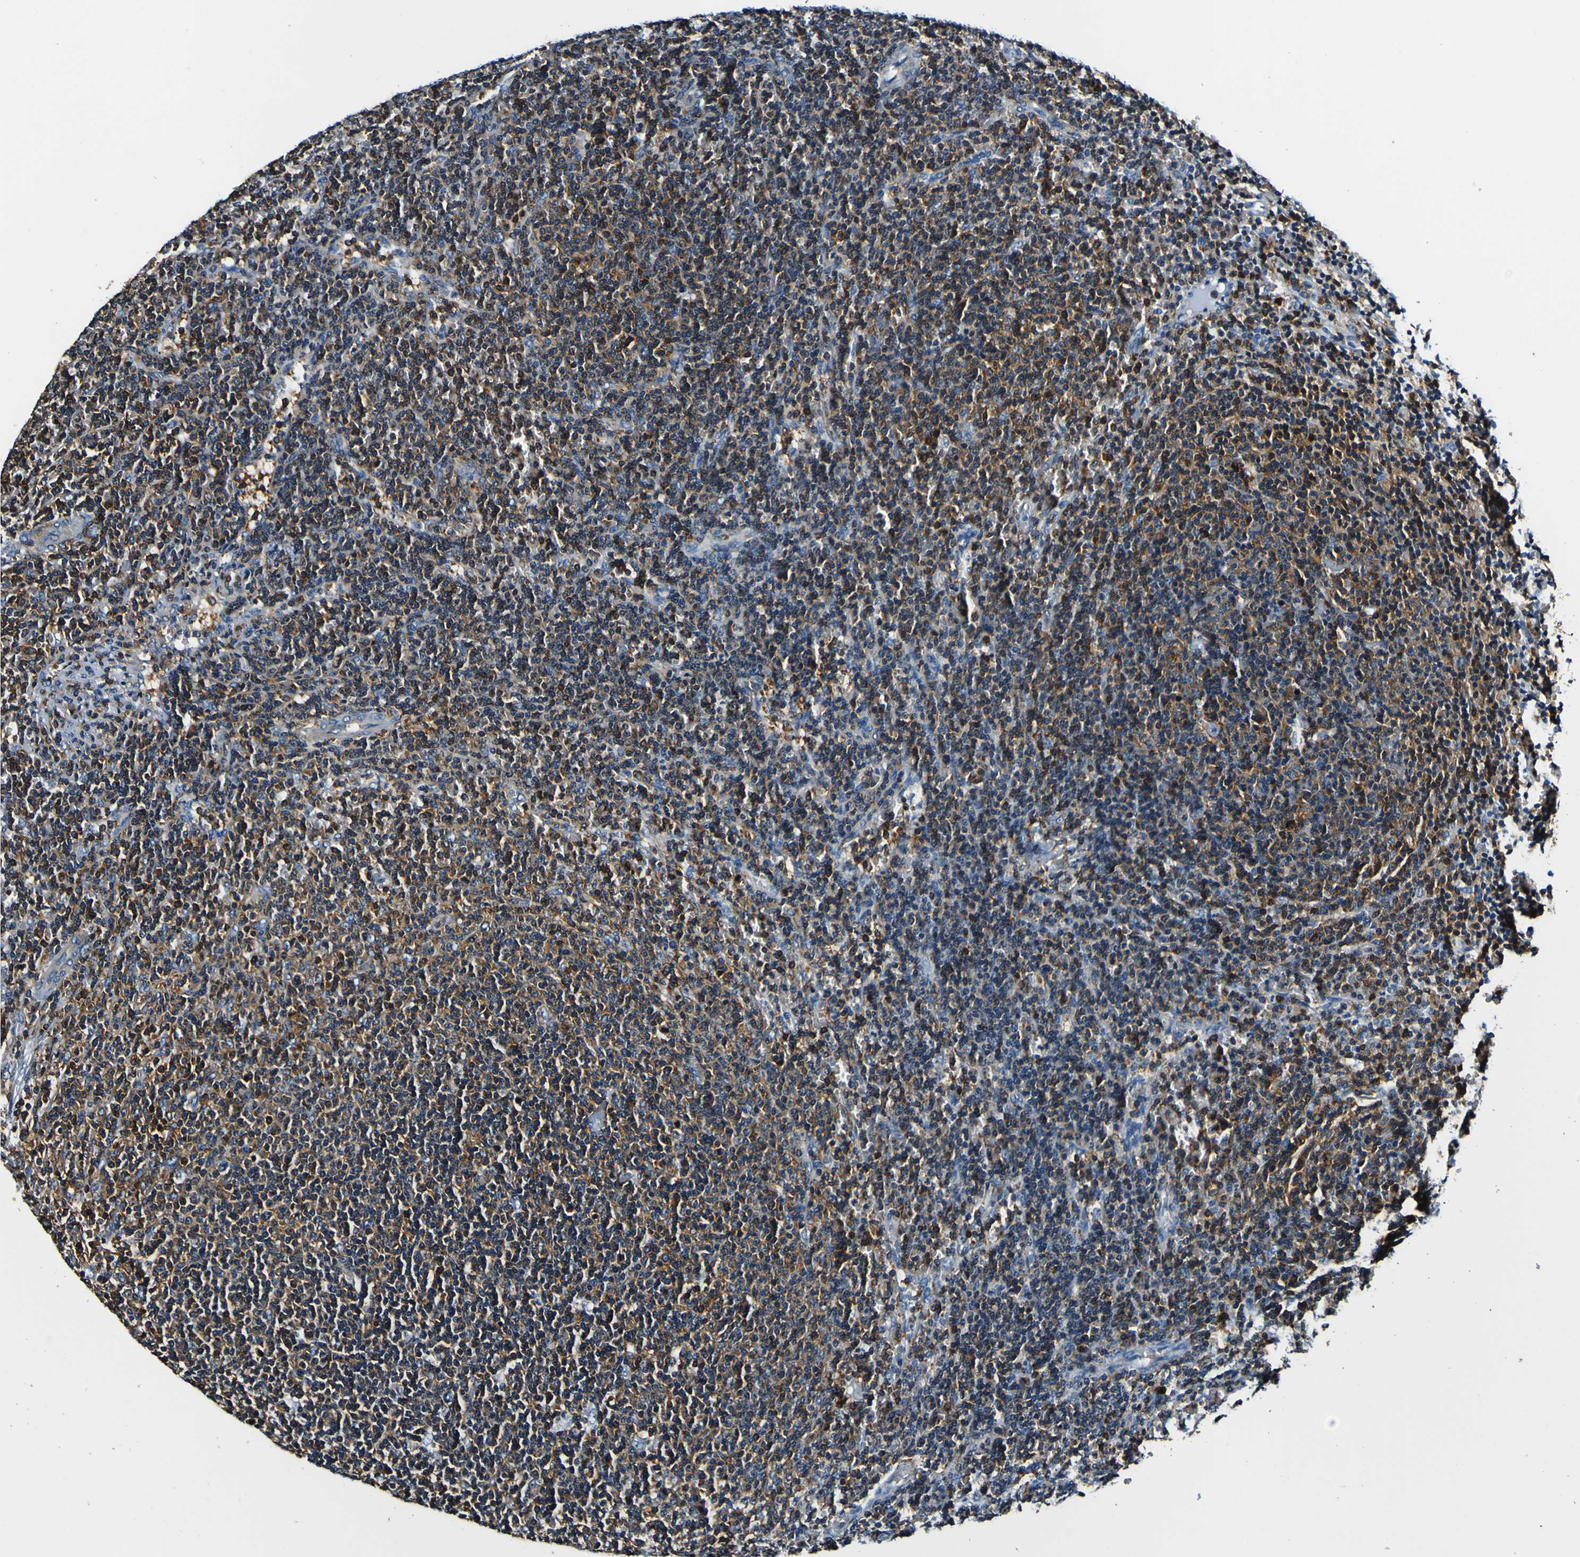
{"staining": {"intensity": "strong", "quantity": ">75%", "location": "cytoplasmic/membranous"}, "tissue": "lymphoma", "cell_type": "Tumor cells", "image_type": "cancer", "snomed": [{"axis": "morphology", "description": "Malignant lymphoma, non-Hodgkin's type, Low grade"}, {"axis": "topography", "description": "Spleen"}], "caption": "Strong cytoplasmic/membranous protein staining is seen in about >75% of tumor cells in low-grade malignant lymphoma, non-Hodgkin's type.", "gene": "RHOT2", "patient": {"sex": "female", "age": 50}}